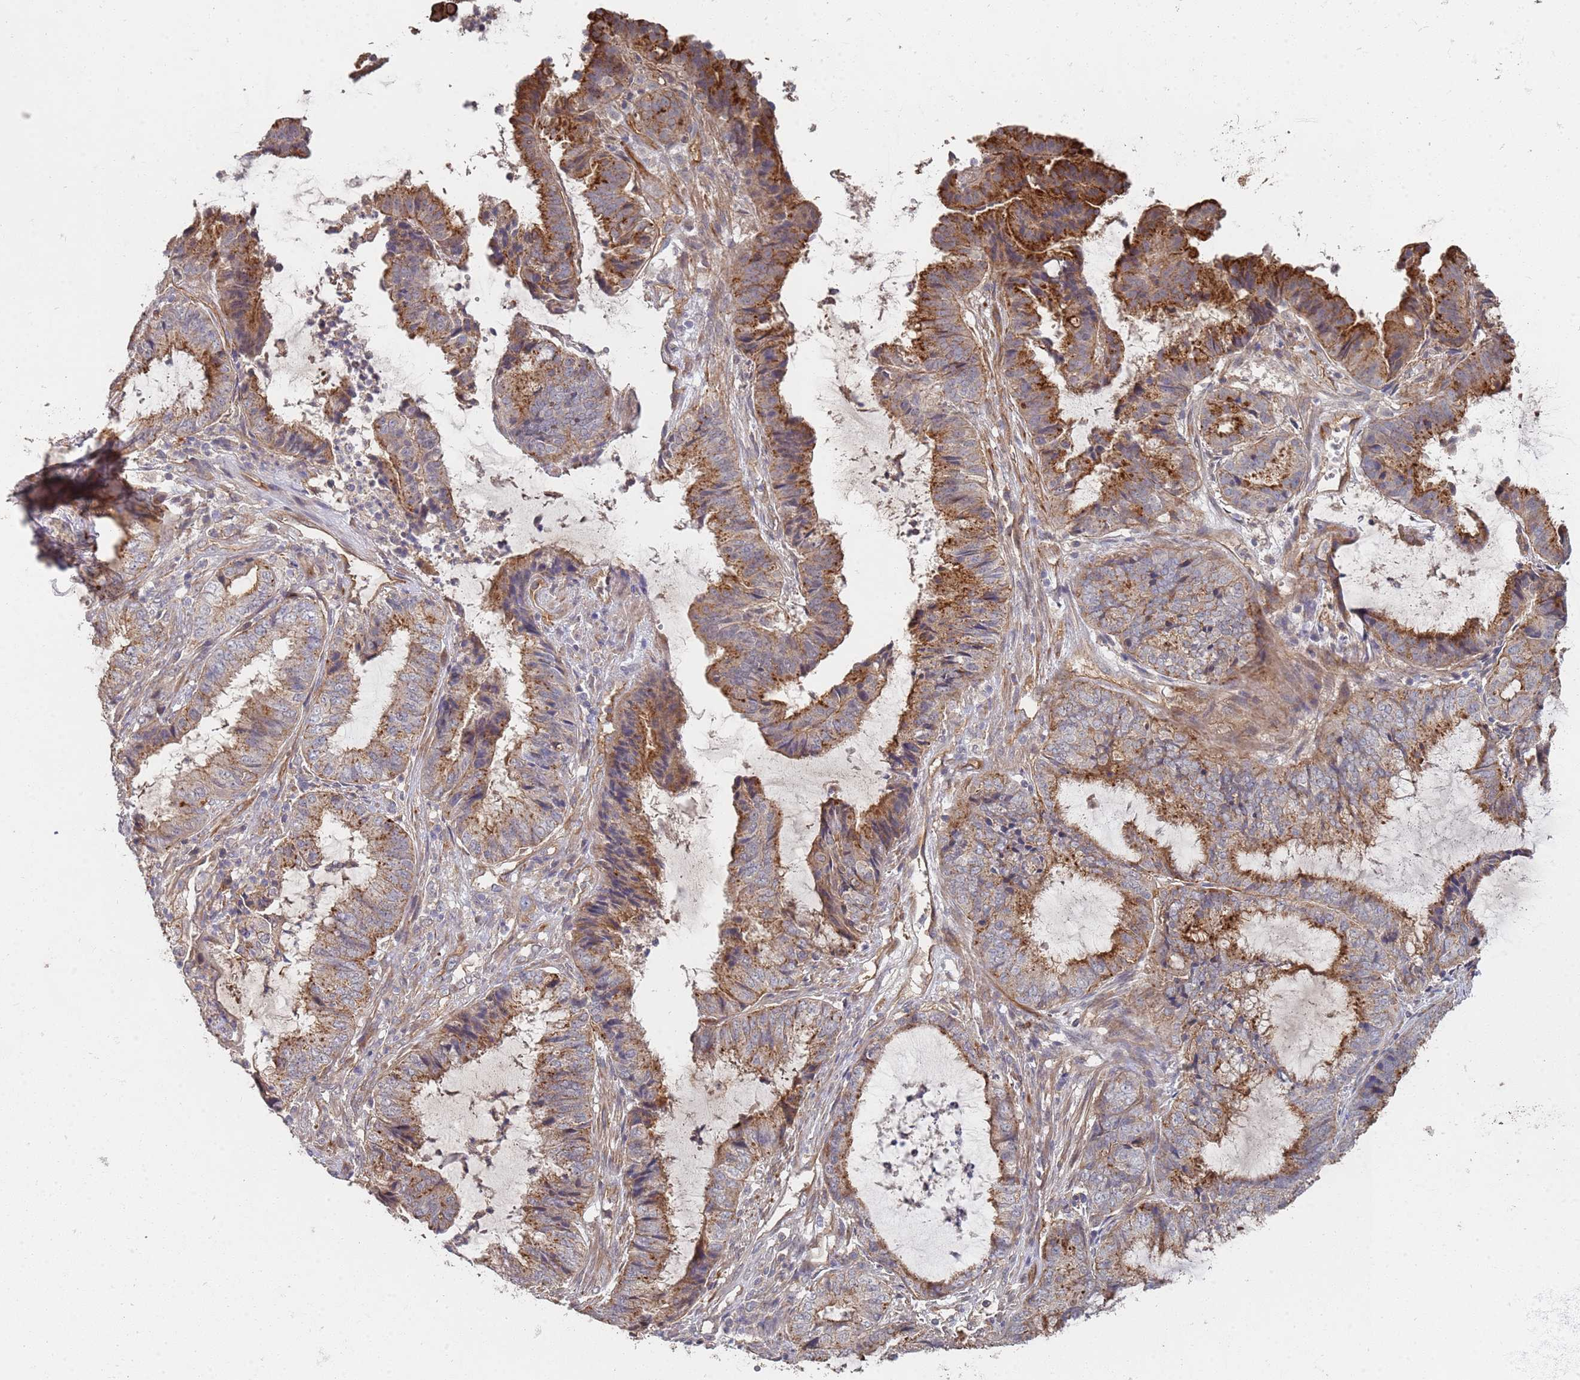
{"staining": {"intensity": "moderate", "quantity": ">75%", "location": "cytoplasmic/membranous"}, "tissue": "endometrial cancer", "cell_type": "Tumor cells", "image_type": "cancer", "snomed": [{"axis": "morphology", "description": "Adenocarcinoma, NOS"}, {"axis": "topography", "description": "Endometrium"}], "caption": "Immunohistochemical staining of adenocarcinoma (endometrial) demonstrates medium levels of moderate cytoplasmic/membranous staining in approximately >75% of tumor cells.", "gene": "ABCB6", "patient": {"sex": "female", "age": 51}}